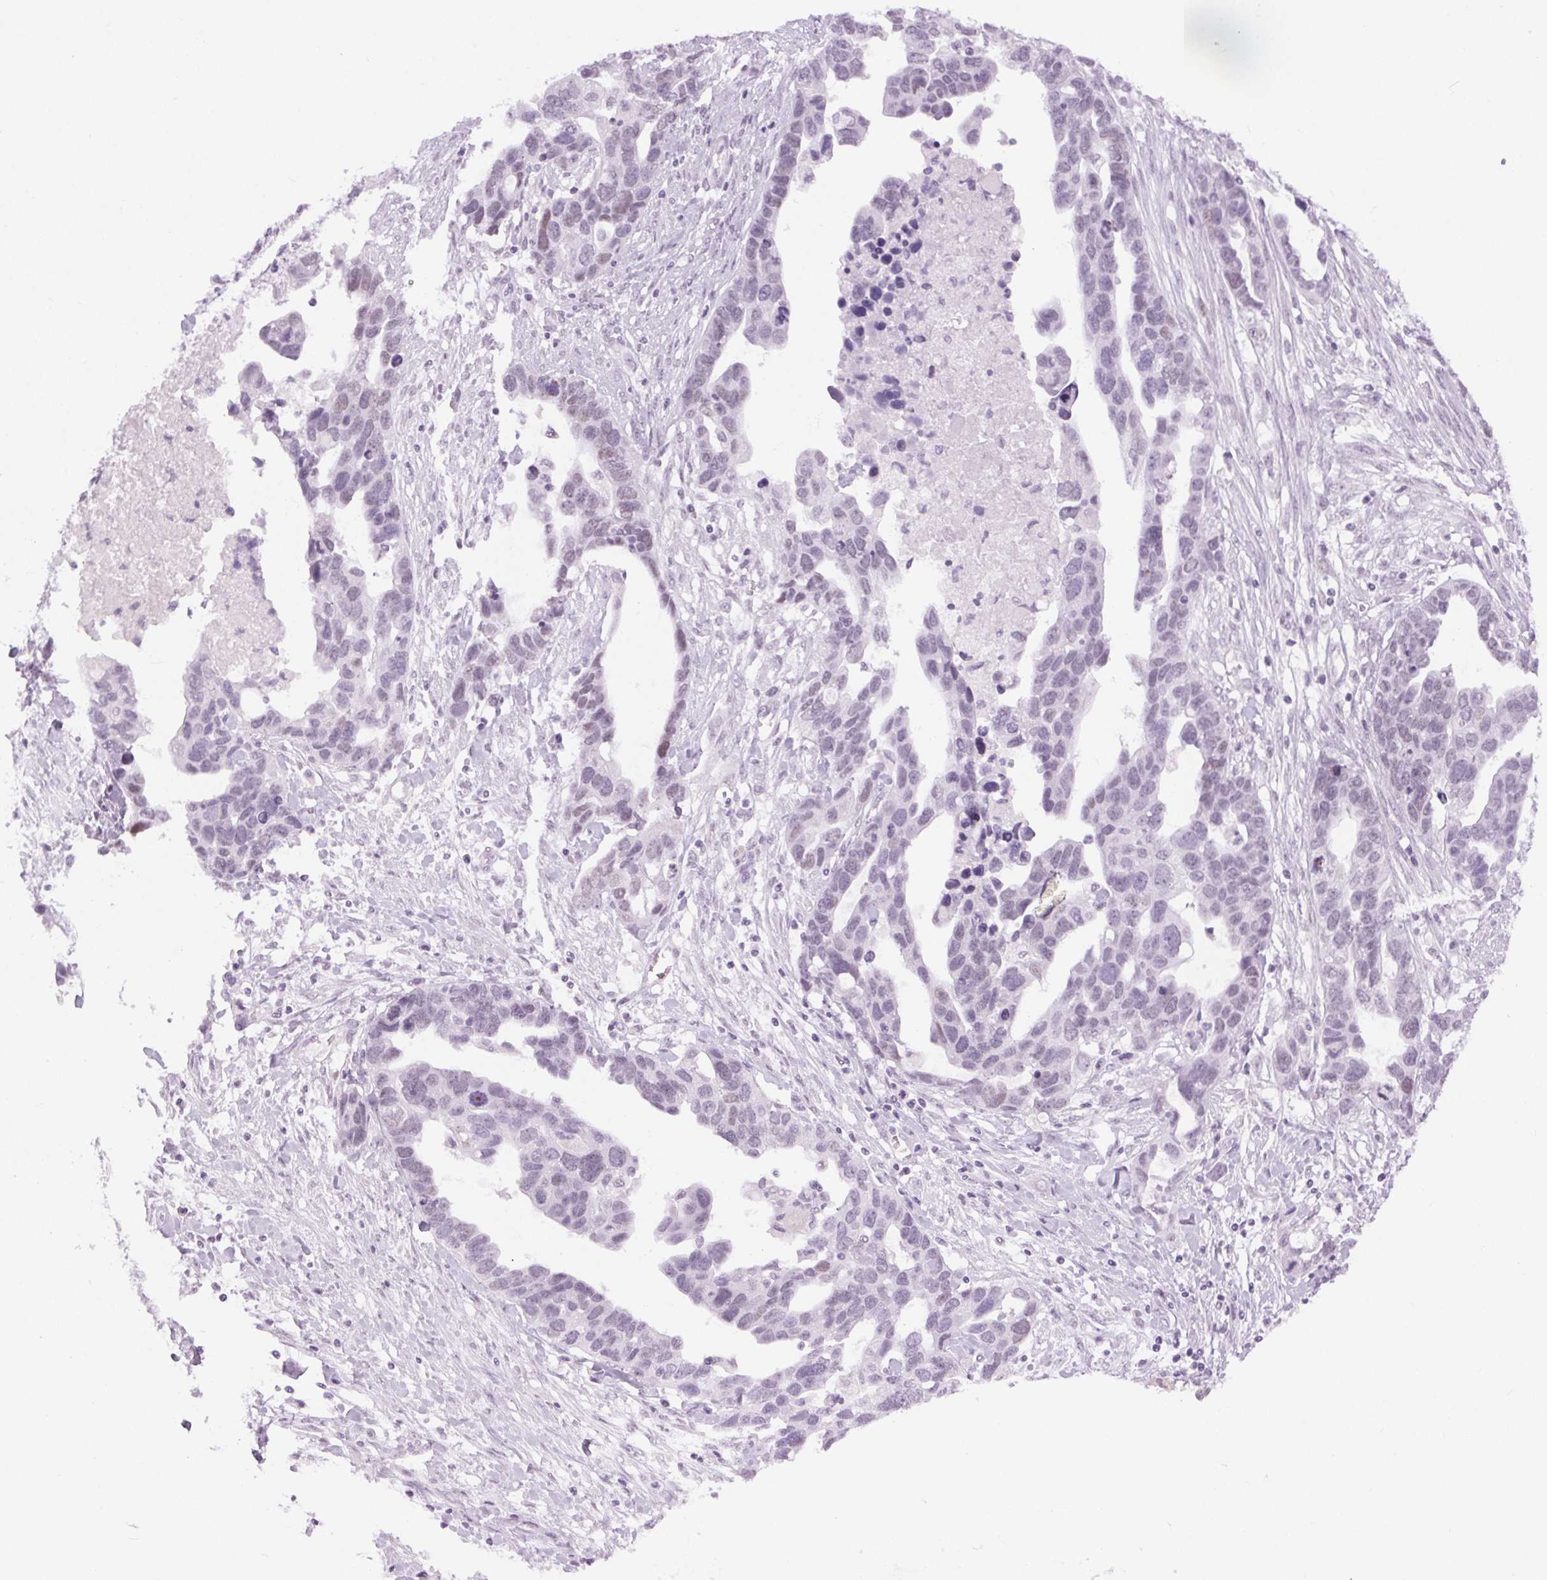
{"staining": {"intensity": "negative", "quantity": "none", "location": "none"}, "tissue": "ovarian cancer", "cell_type": "Tumor cells", "image_type": "cancer", "snomed": [{"axis": "morphology", "description": "Cystadenocarcinoma, serous, NOS"}, {"axis": "topography", "description": "Ovary"}], "caption": "An IHC photomicrograph of ovarian cancer (serous cystadenocarcinoma) is shown. There is no staining in tumor cells of ovarian cancer (serous cystadenocarcinoma).", "gene": "BEND2", "patient": {"sex": "female", "age": 54}}